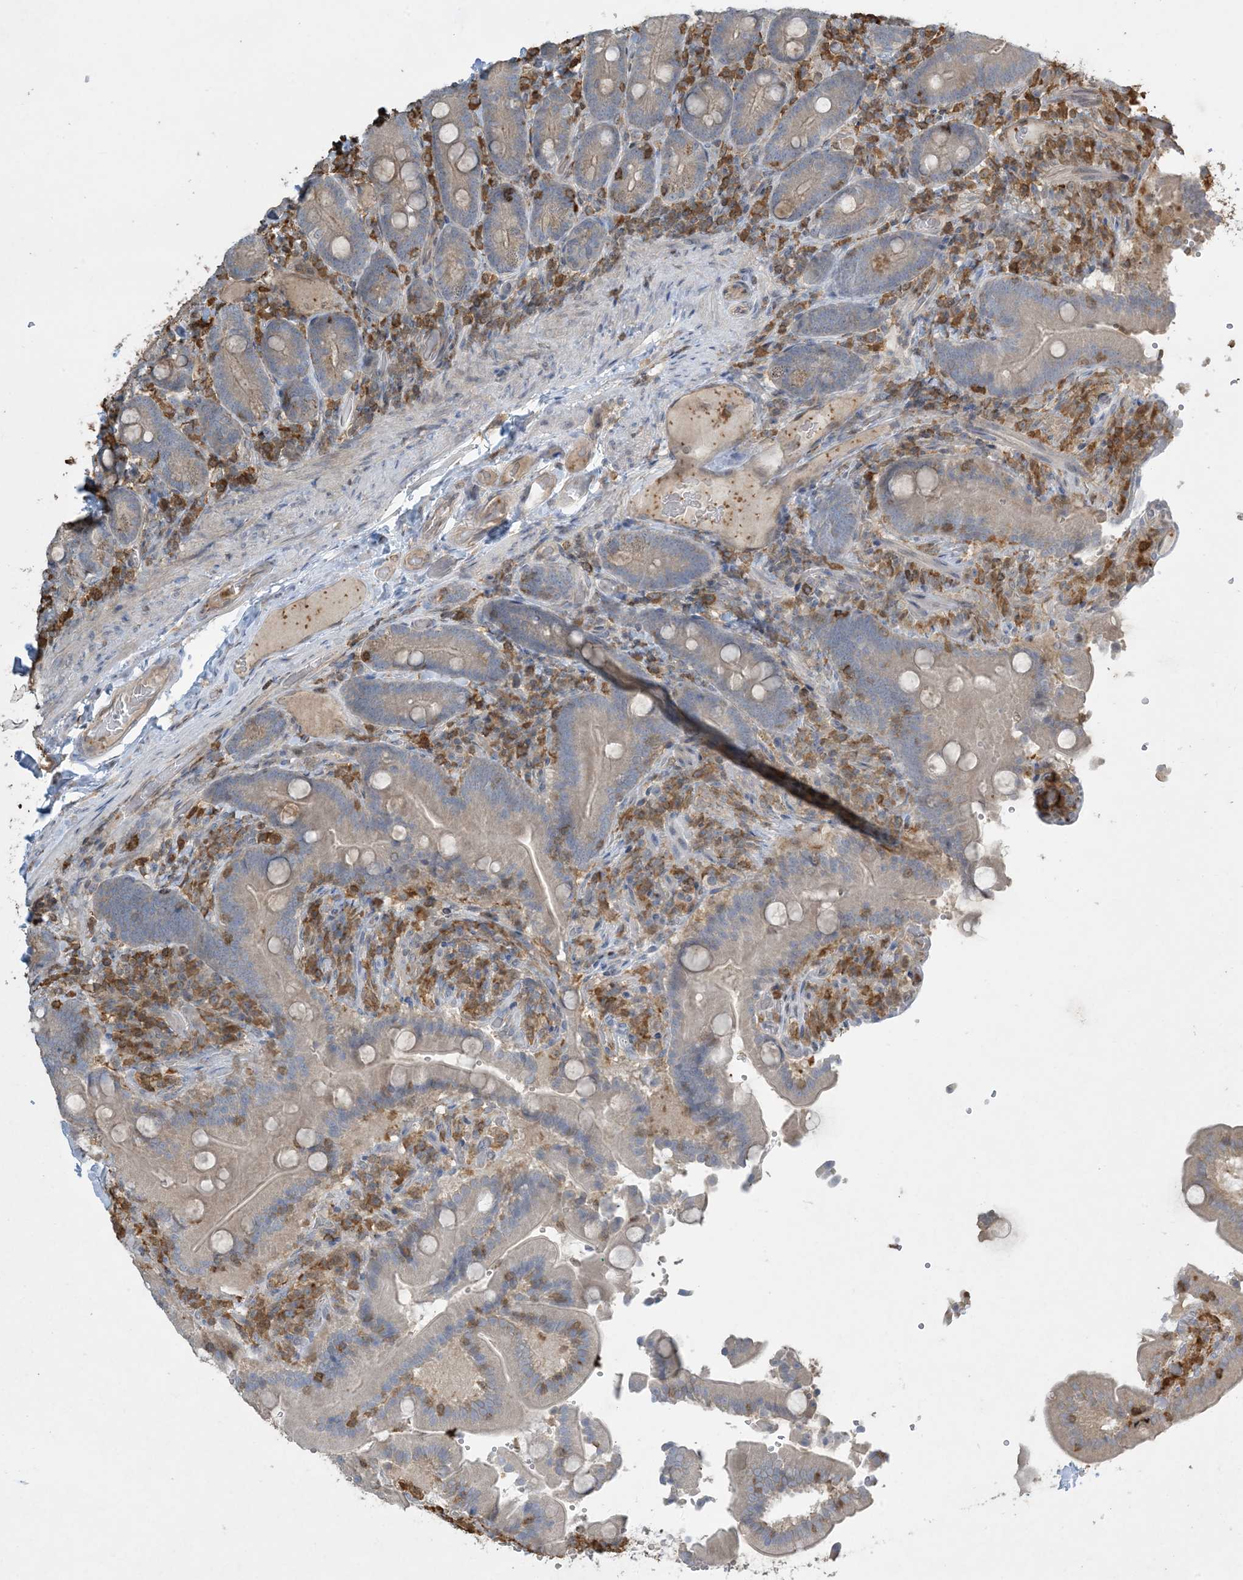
{"staining": {"intensity": "negative", "quantity": "none", "location": "none"}, "tissue": "duodenum", "cell_type": "Glandular cells", "image_type": "normal", "snomed": [{"axis": "morphology", "description": "Normal tissue, NOS"}, {"axis": "topography", "description": "Duodenum"}], "caption": "DAB immunohistochemical staining of normal duodenum exhibits no significant expression in glandular cells.", "gene": "TMSB4X", "patient": {"sex": "female", "age": 62}}